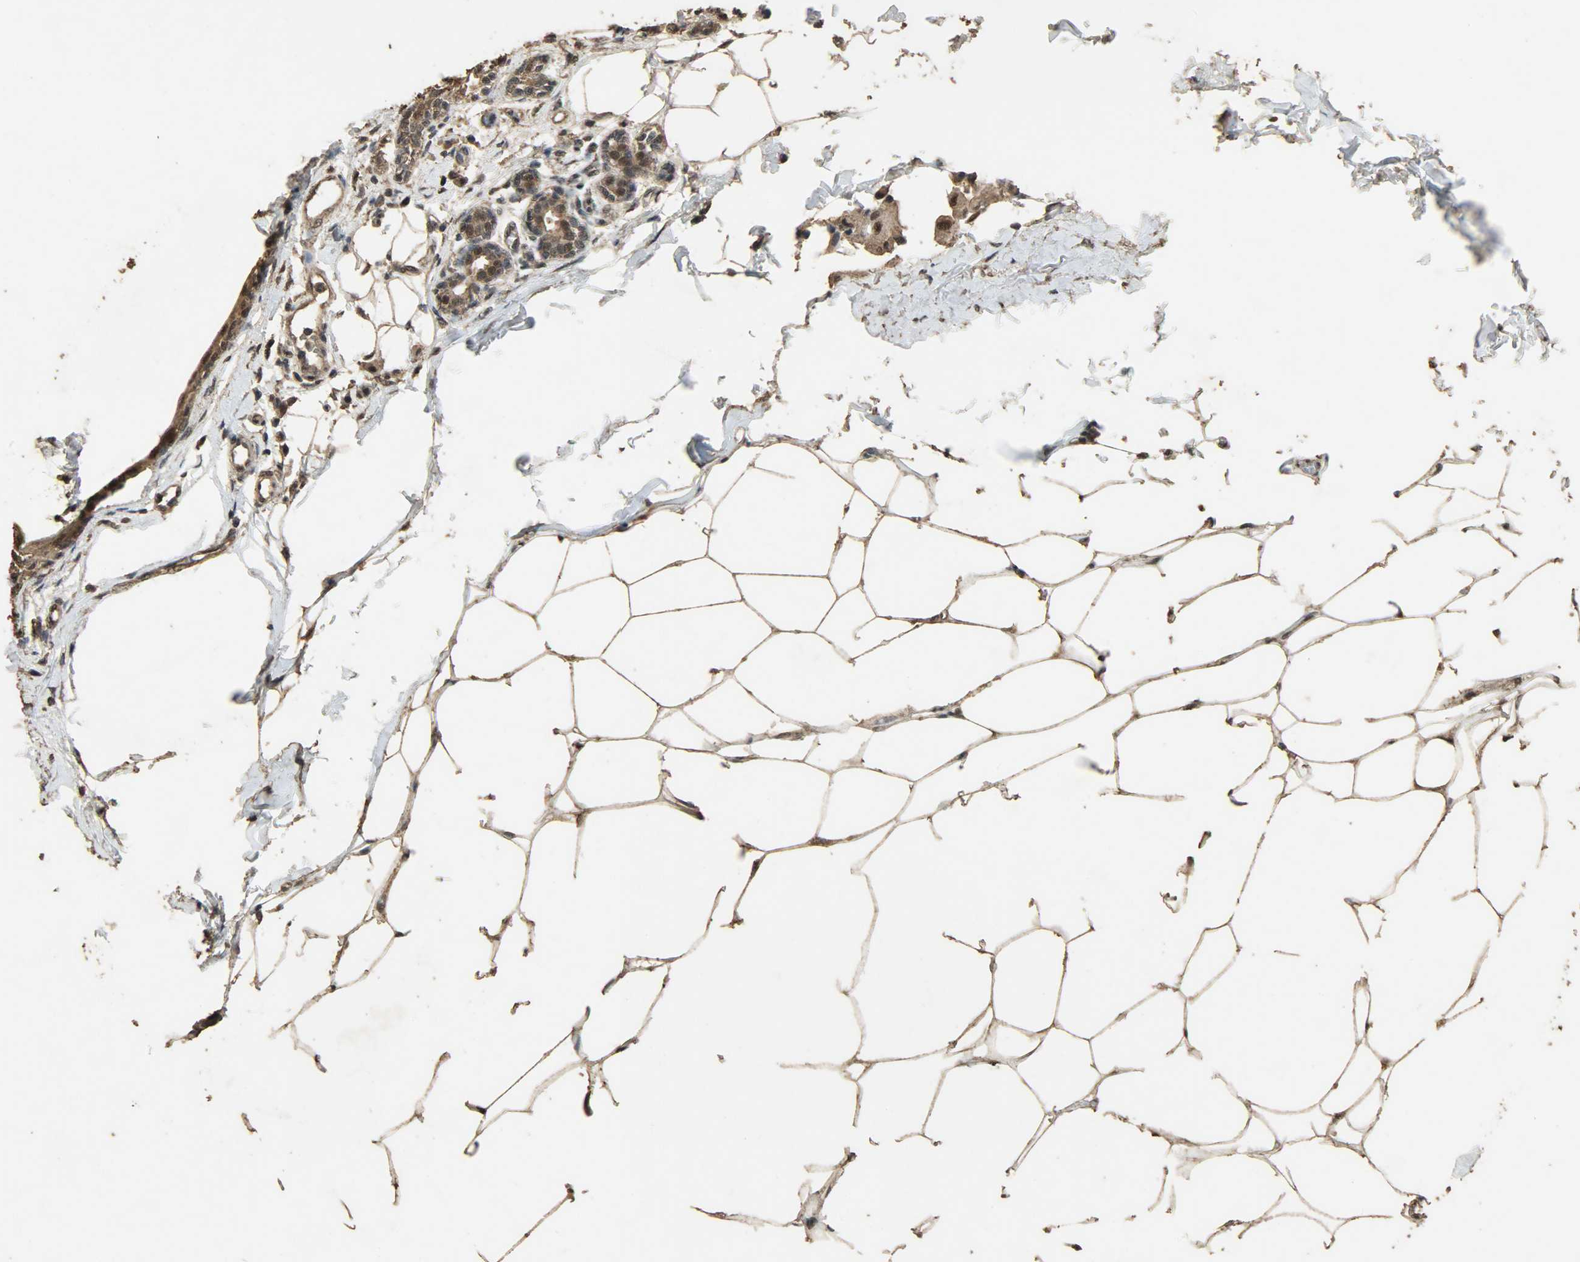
{"staining": {"intensity": "strong", "quantity": ">75%", "location": "cytoplasmic/membranous,nuclear"}, "tissue": "breast cancer", "cell_type": "Tumor cells", "image_type": "cancer", "snomed": [{"axis": "morphology", "description": "Duct carcinoma"}, {"axis": "topography", "description": "Breast"}], "caption": "Immunohistochemistry (IHC) (DAB (3,3'-diaminobenzidine)) staining of human breast invasive ductal carcinoma displays strong cytoplasmic/membranous and nuclear protein expression in approximately >75% of tumor cells.", "gene": "CCNT2", "patient": {"sex": "female", "age": 40}}